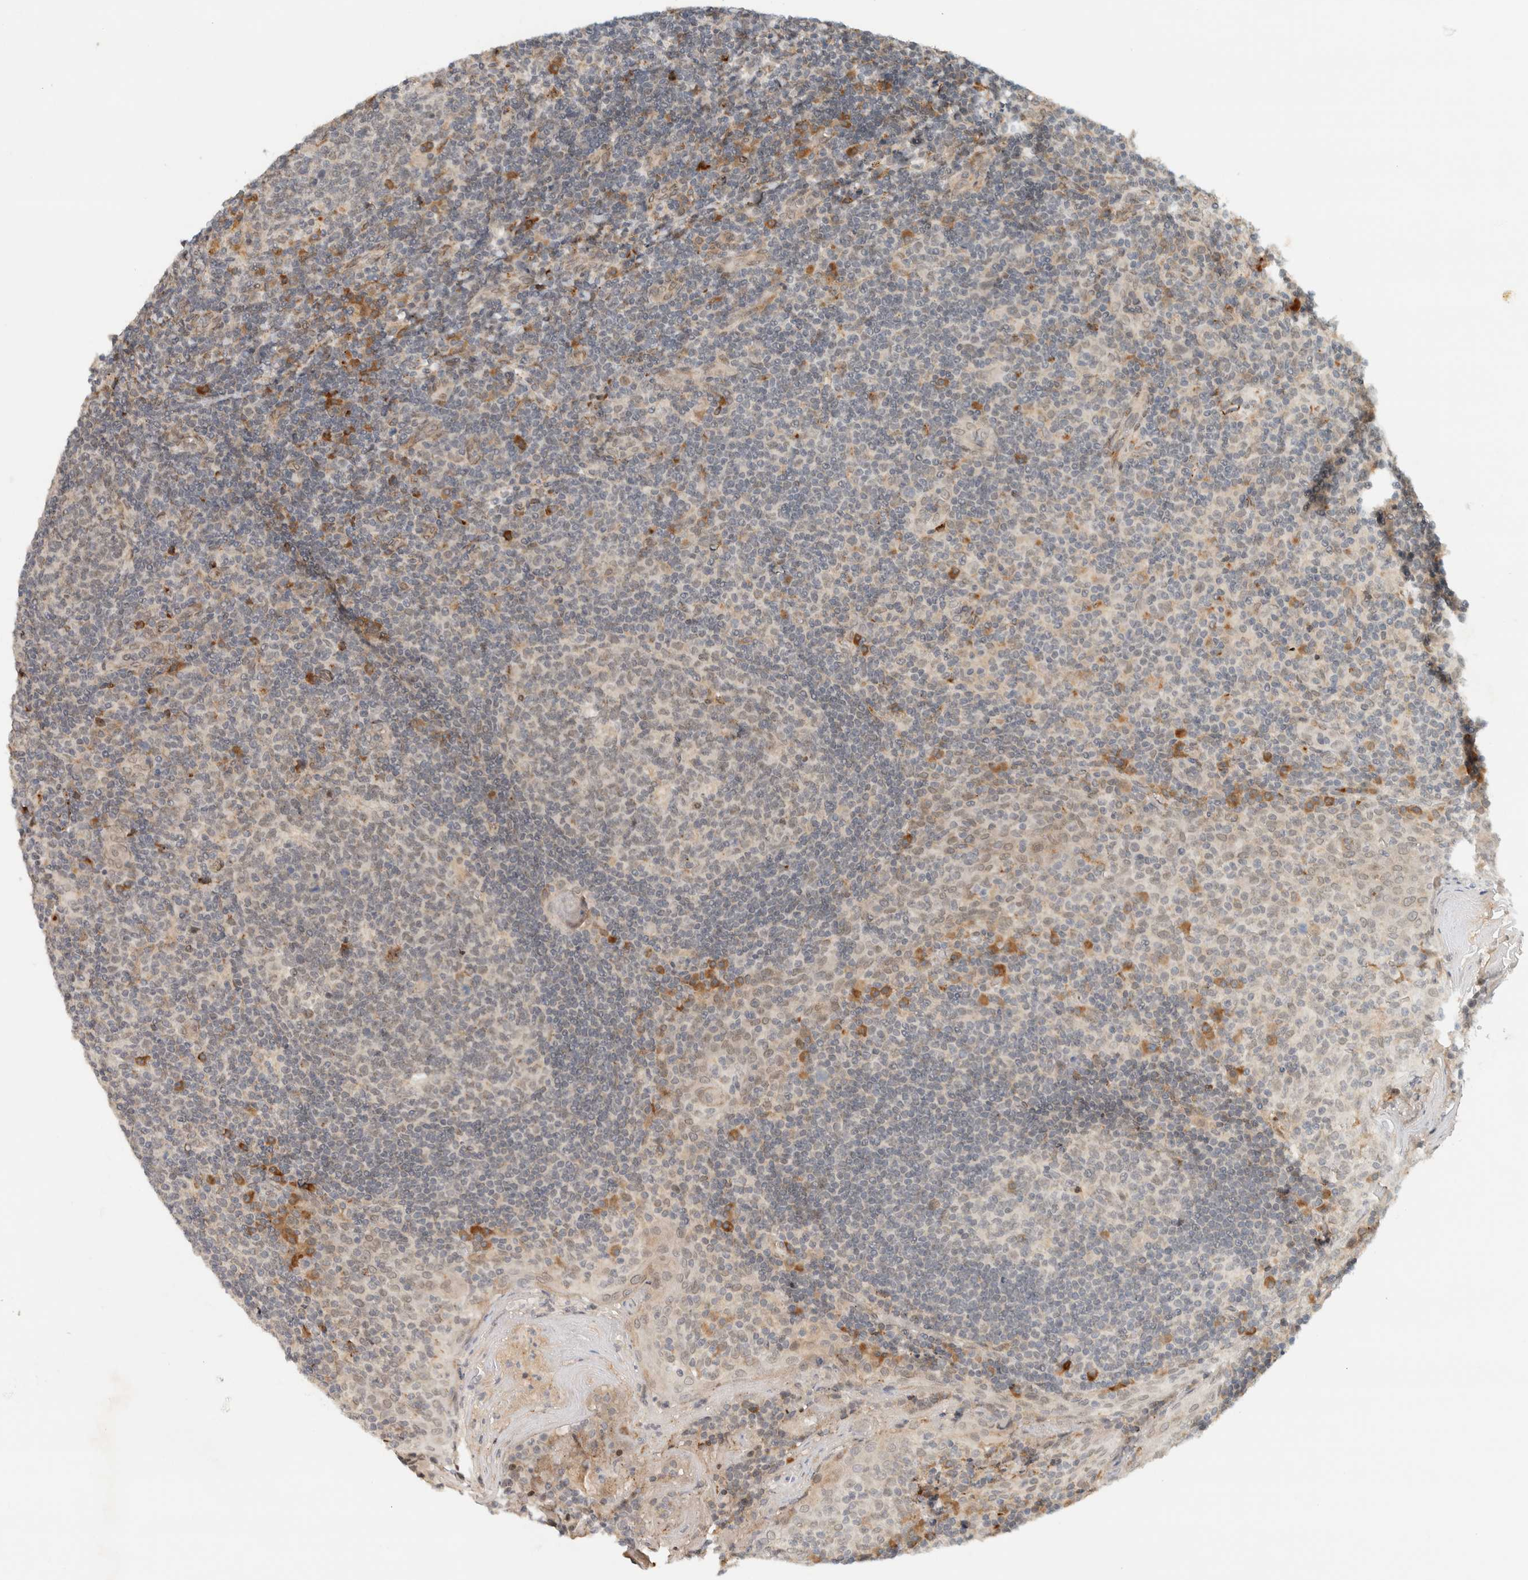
{"staining": {"intensity": "weak", "quantity": "<25%", "location": "nuclear"}, "tissue": "tonsil", "cell_type": "Germinal center cells", "image_type": "normal", "snomed": [{"axis": "morphology", "description": "Normal tissue, NOS"}, {"axis": "topography", "description": "Tonsil"}], "caption": "This is a histopathology image of immunohistochemistry staining of normal tonsil, which shows no positivity in germinal center cells.", "gene": "ITPRID1", "patient": {"sex": "female", "age": 19}}